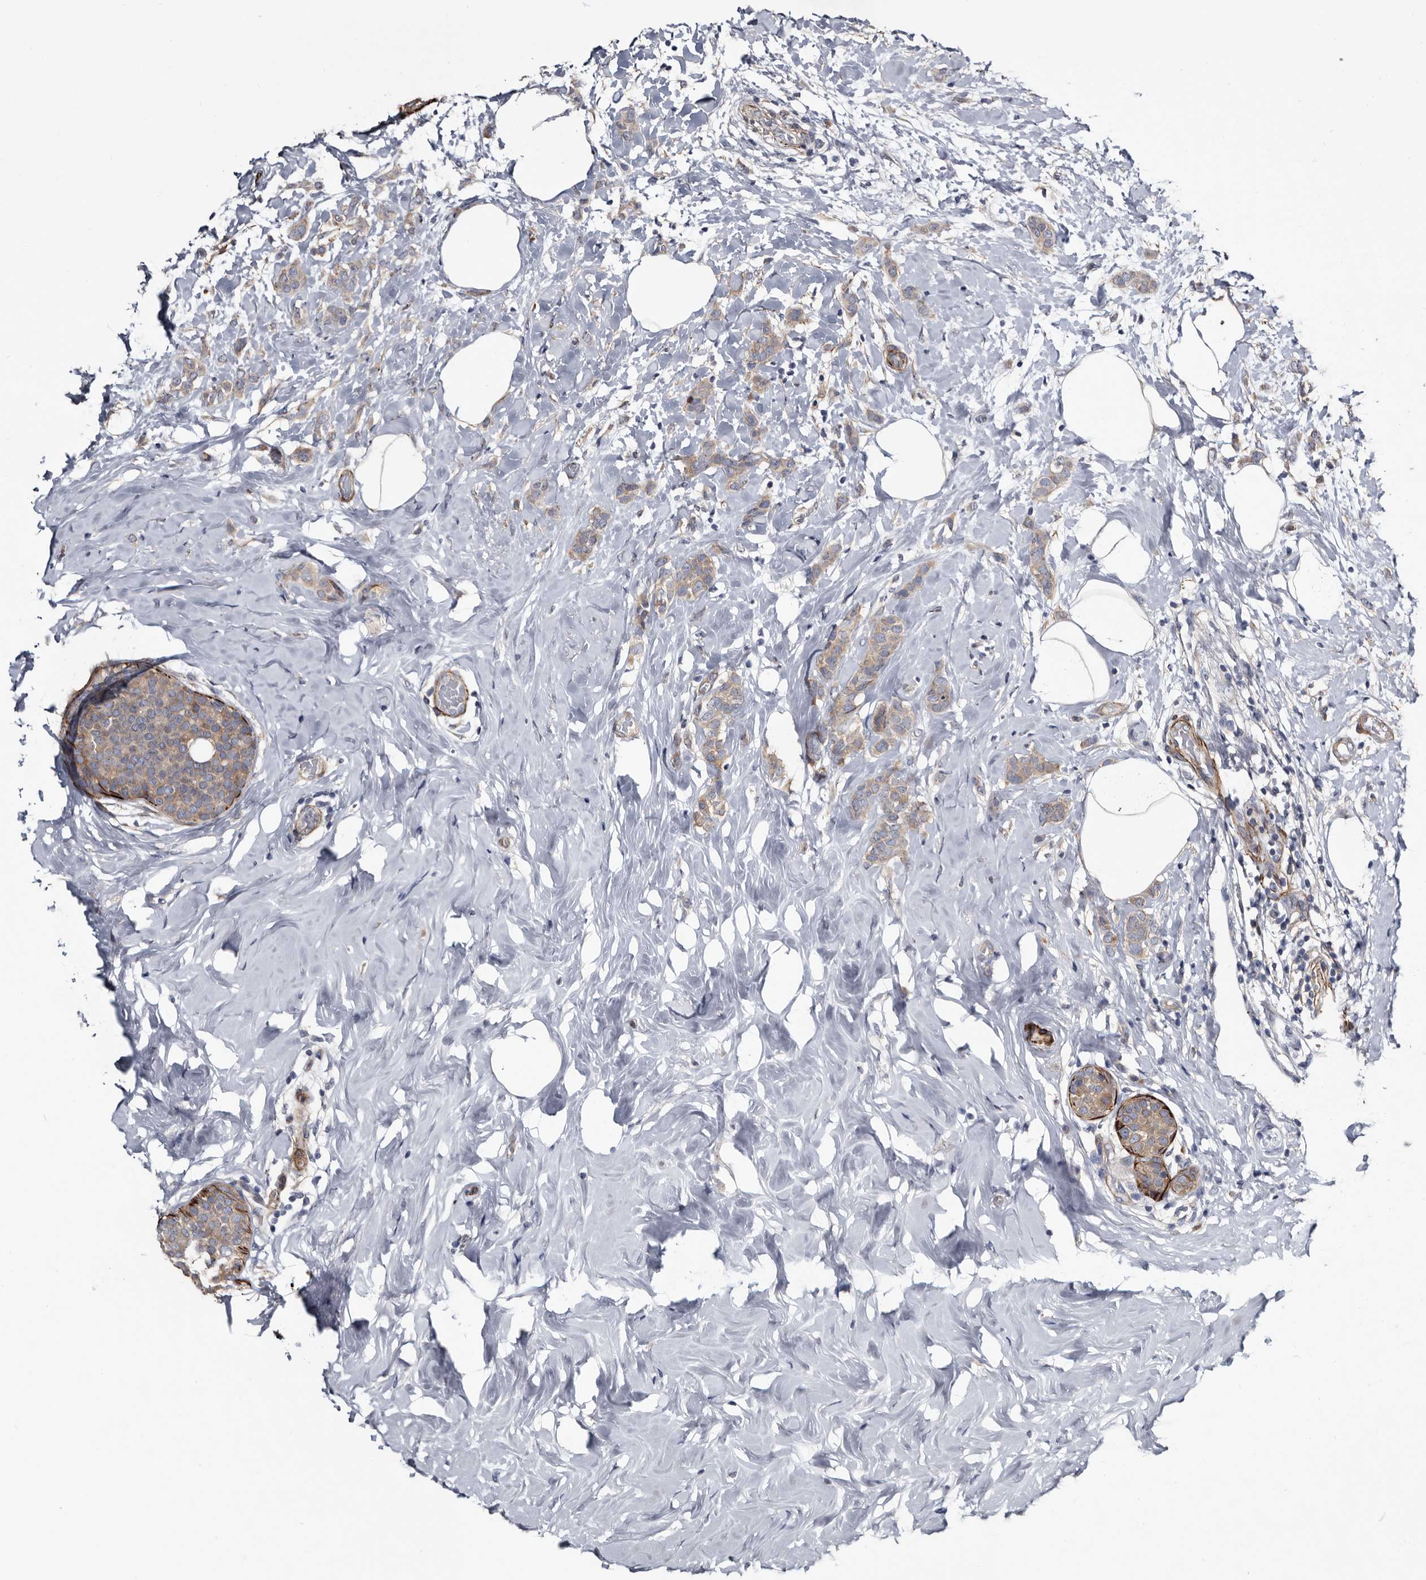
{"staining": {"intensity": "weak", "quantity": ">75%", "location": "cytoplasmic/membranous"}, "tissue": "breast cancer", "cell_type": "Tumor cells", "image_type": "cancer", "snomed": [{"axis": "morphology", "description": "Lobular carcinoma, in situ"}, {"axis": "morphology", "description": "Lobular carcinoma"}, {"axis": "topography", "description": "Breast"}], "caption": "This is an image of immunohistochemistry (IHC) staining of lobular carcinoma (breast), which shows weak staining in the cytoplasmic/membranous of tumor cells.", "gene": "IARS1", "patient": {"sex": "female", "age": 41}}